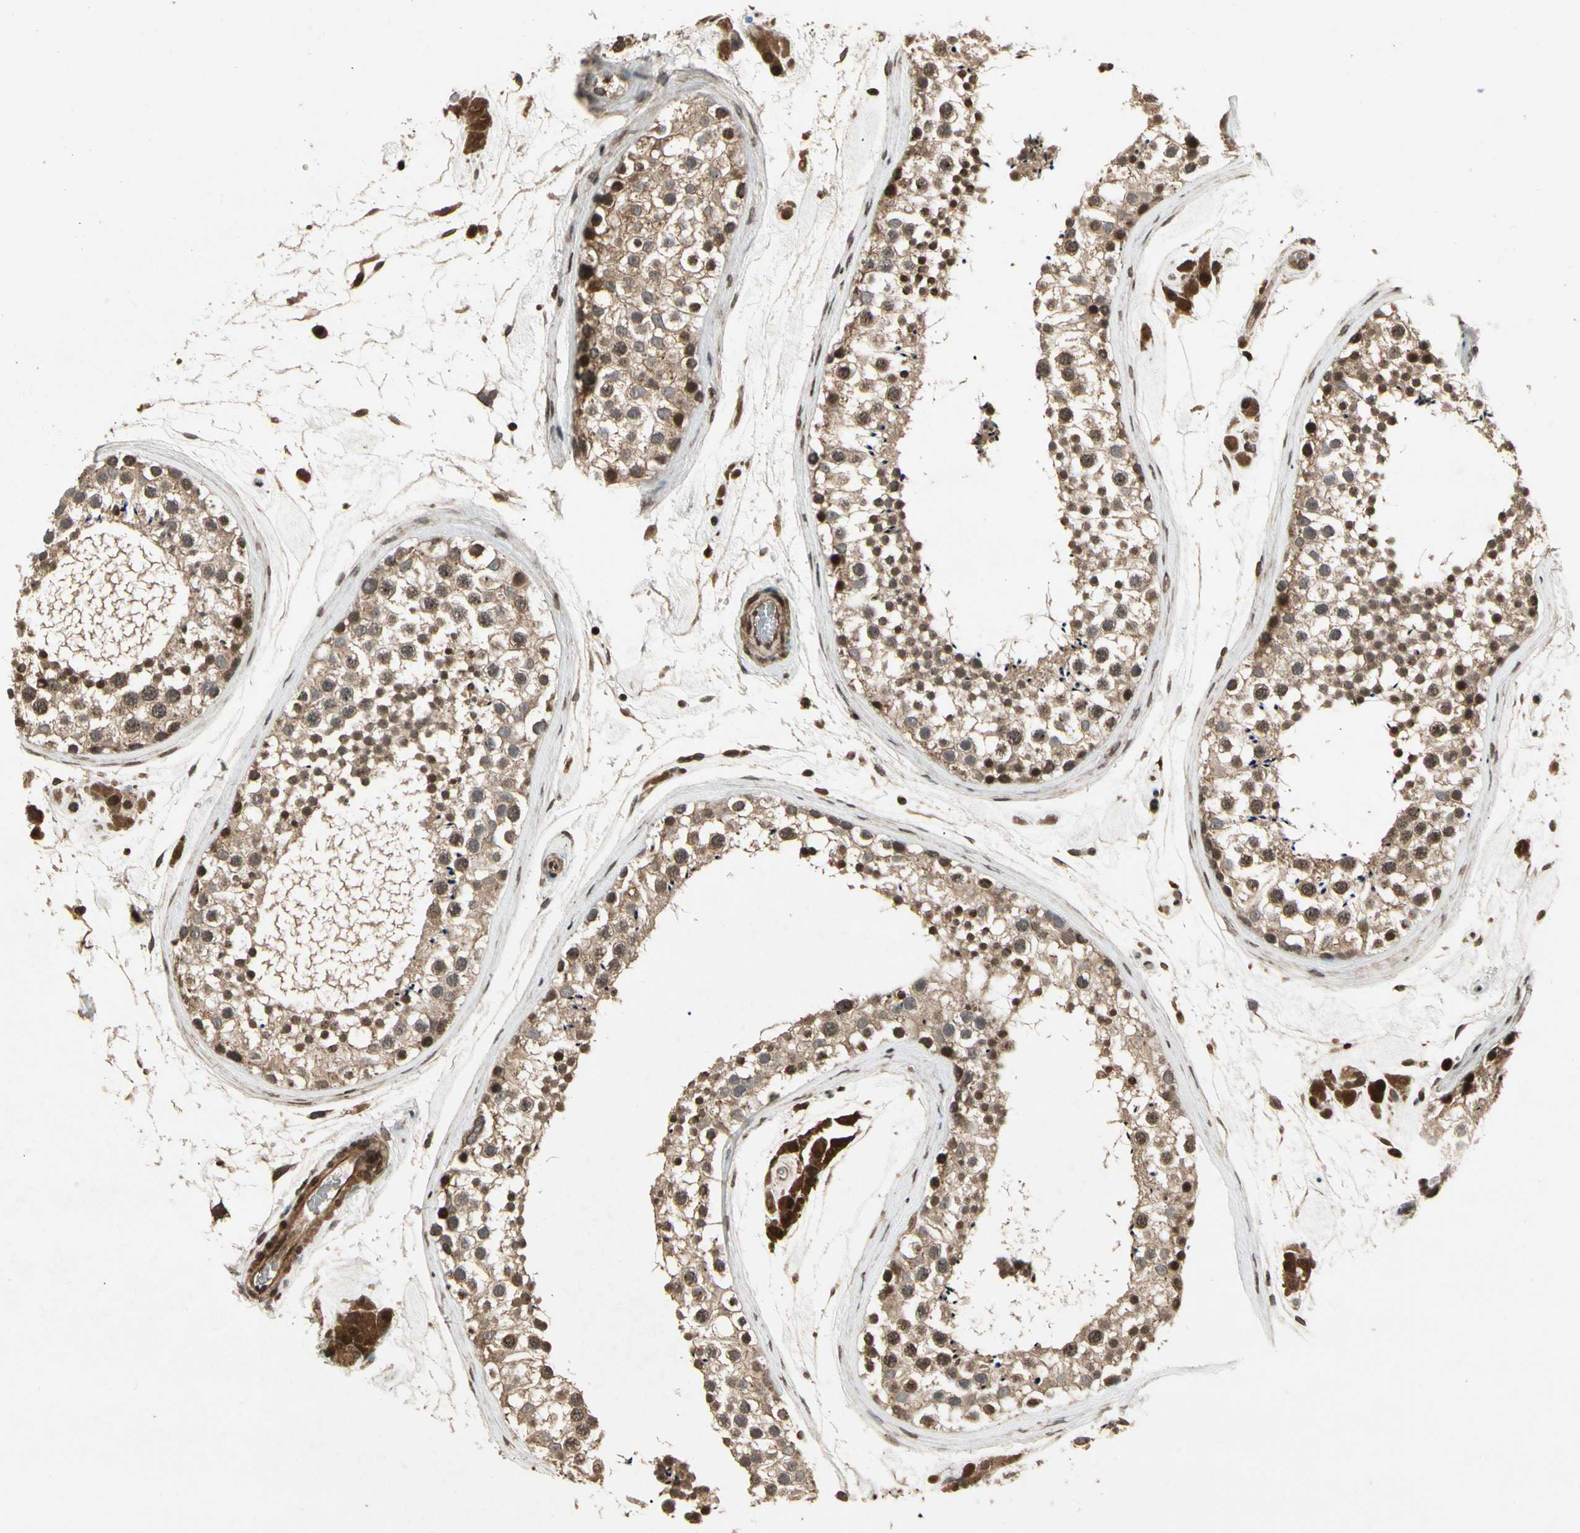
{"staining": {"intensity": "moderate", "quantity": ">75%", "location": "cytoplasmic/membranous"}, "tissue": "testis", "cell_type": "Cells in seminiferous ducts", "image_type": "normal", "snomed": [{"axis": "morphology", "description": "Normal tissue, NOS"}, {"axis": "topography", "description": "Testis"}], "caption": "The photomicrograph displays a brown stain indicating the presence of a protein in the cytoplasmic/membranous of cells in seminiferous ducts in testis. (DAB (3,3'-diaminobenzidine) IHC, brown staining for protein, blue staining for nuclei).", "gene": "GLRX", "patient": {"sex": "male", "age": 46}}